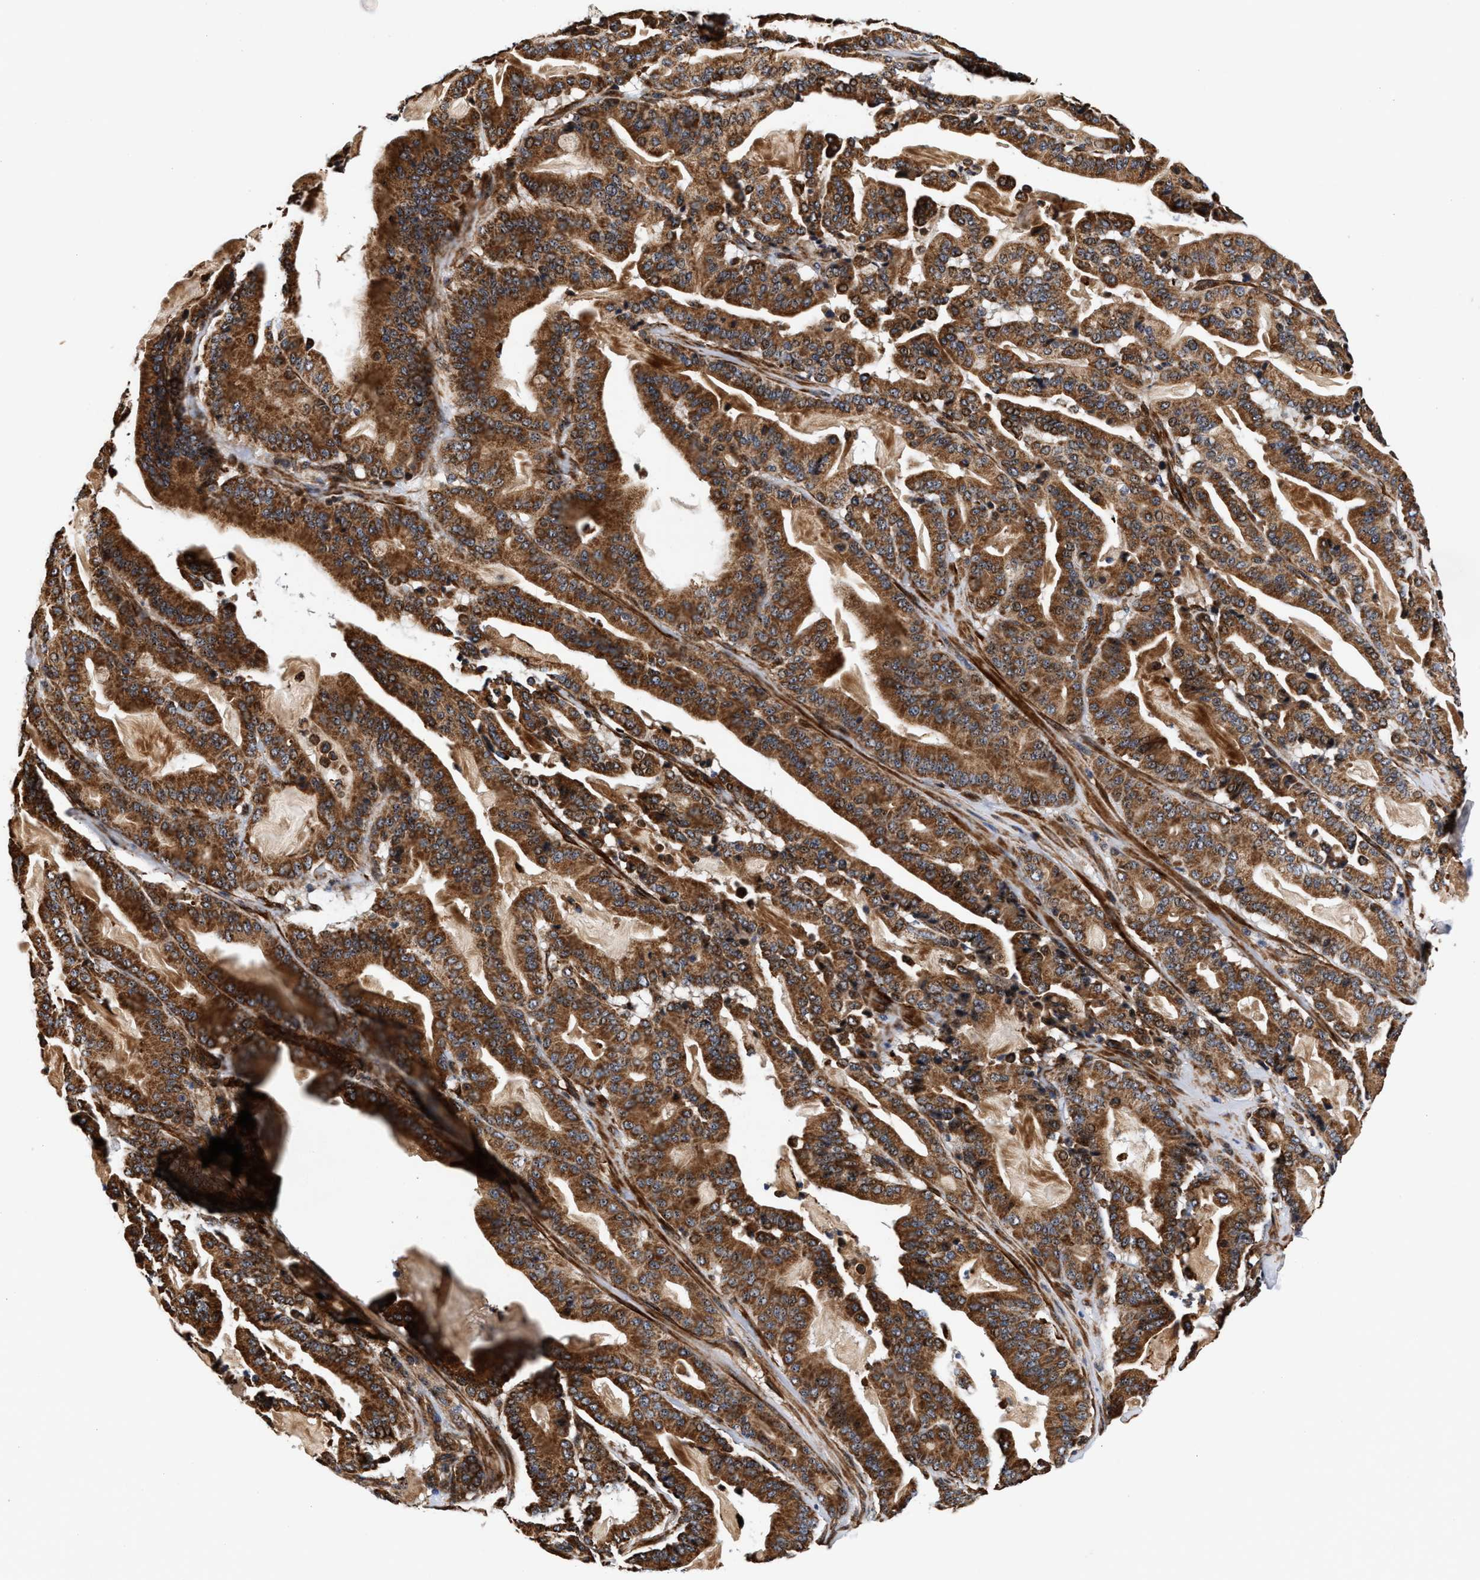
{"staining": {"intensity": "strong", "quantity": ">75%", "location": "cytoplasmic/membranous"}, "tissue": "pancreatic cancer", "cell_type": "Tumor cells", "image_type": "cancer", "snomed": [{"axis": "morphology", "description": "Adenocarcinoma, NOS"}, {"axis": "topography", "description": "Pancreas"}], "caption": "Pancreatic cancer (adenocarcinoma) stained for a protein (brown) shows strong cytoplasmic/membranous positive staining in approximately >75% of tumor cells.", "gene": "SGK1", "patient": {"sex": "male", "age": 63}}